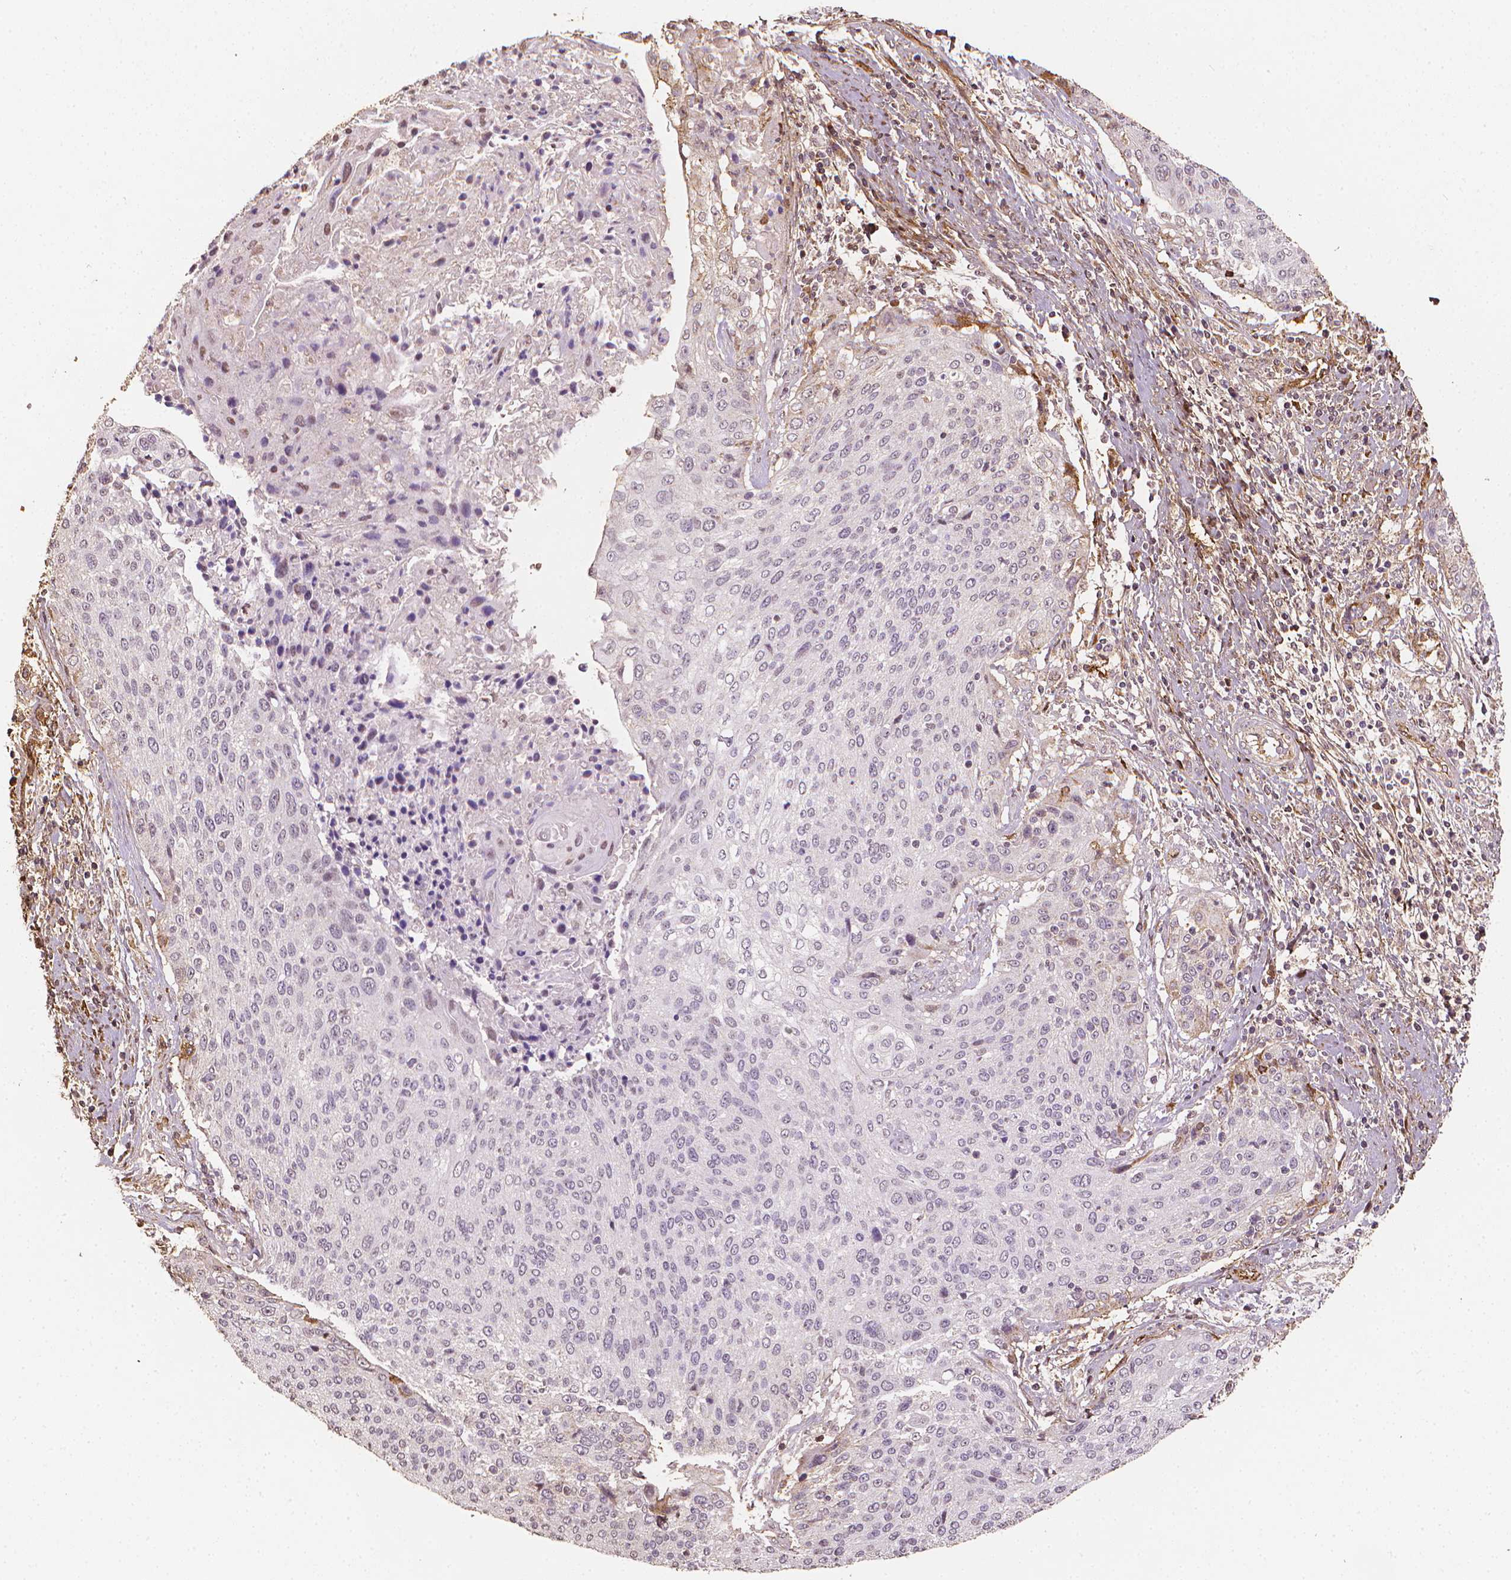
{"staining": {"intensity": "negative", "quantity": "none", "location": "none"}, "tissue": "cervical cancer", "cell_type": "Tumor cells", "image_type": "cancer", "snomed": [{"axis": "morphology", "description": "Squamous cell carcinoma, NOS"}, {"axis": "topography", "description": "Cervix"}], "caption": "The image demonstrates no staining of tumor cells in squamous cell carcinoma (cervical). (Brightfield microscopy of DAB IHC at high magnification).", "gene": "DCN", "patient": {"sex": "female", "age": 31}}